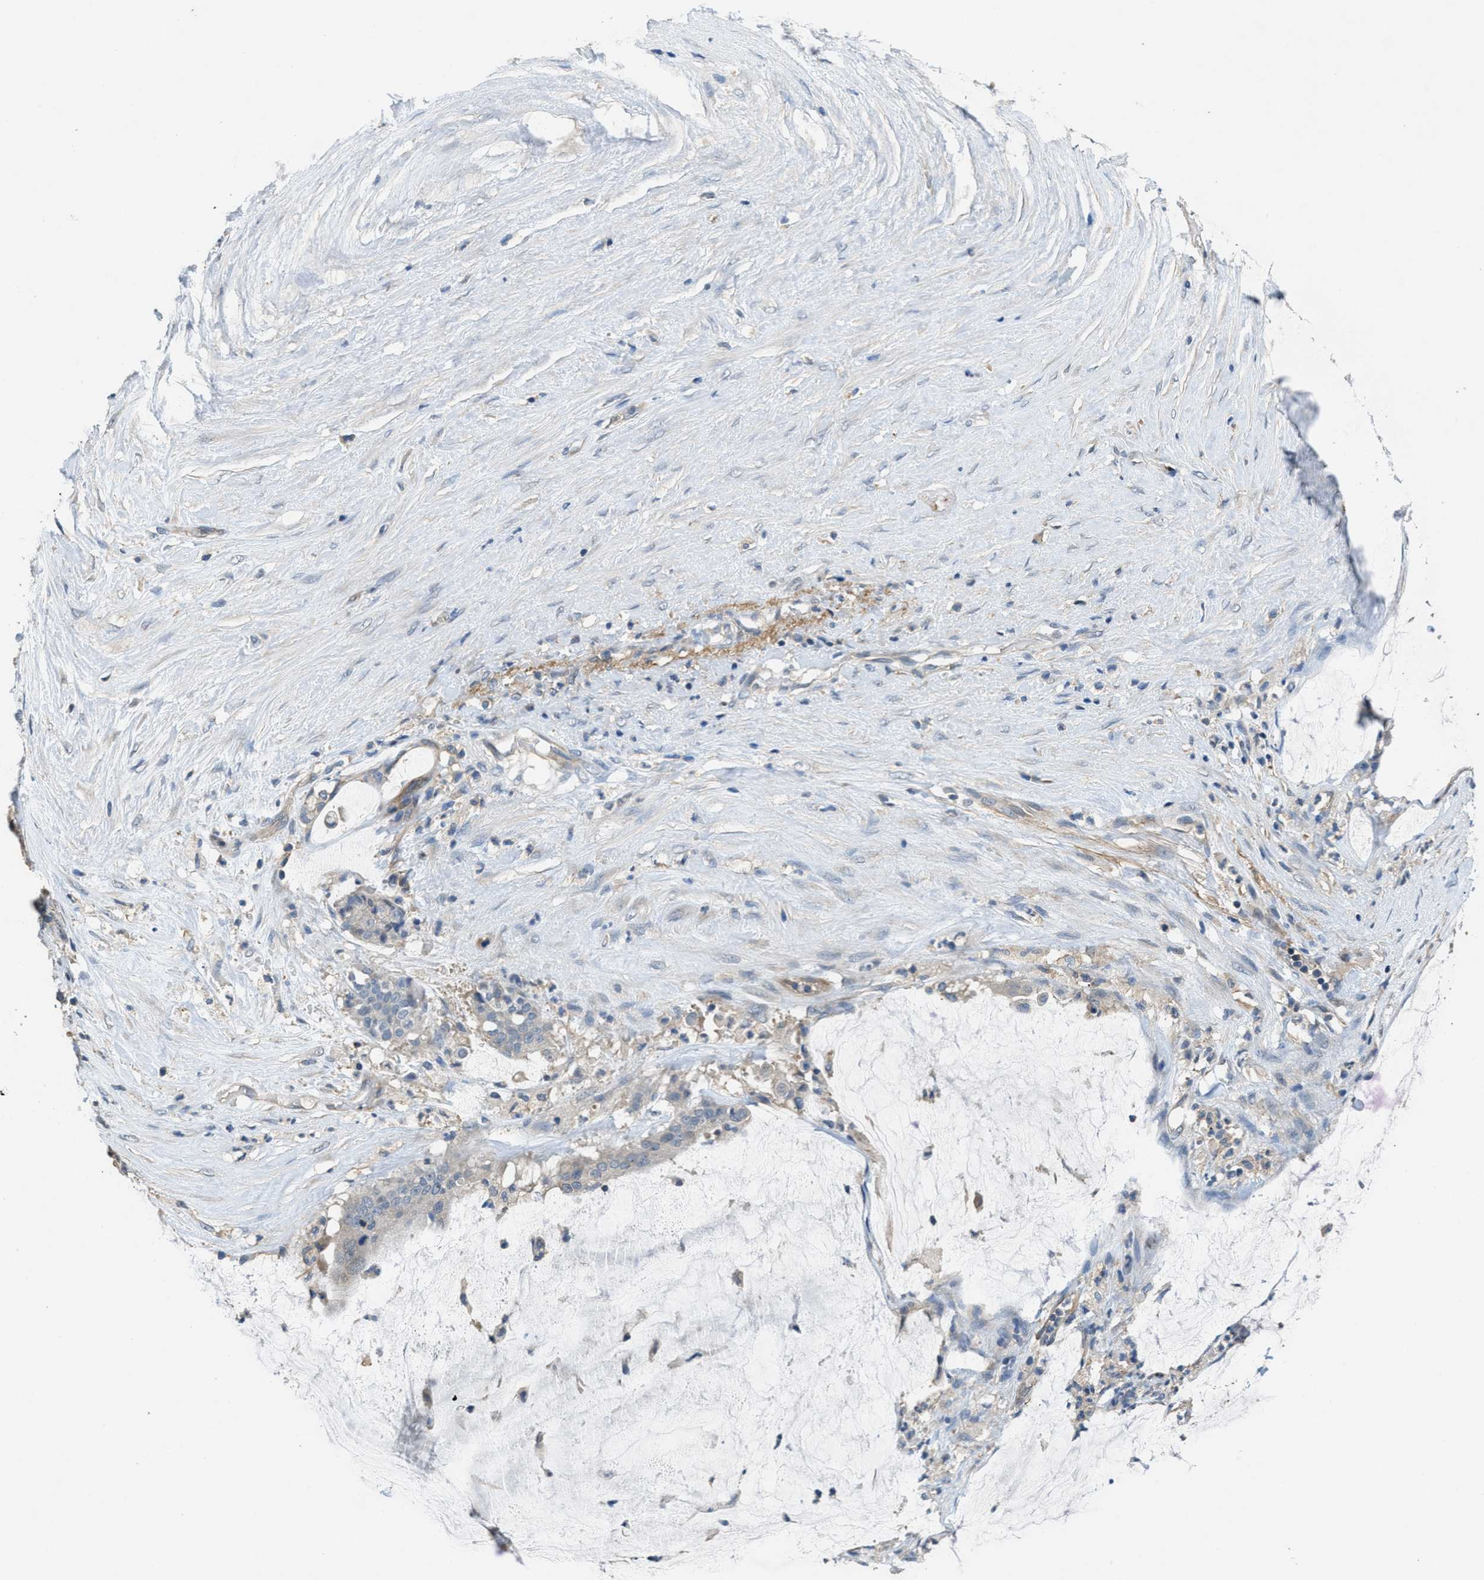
{"staining": {"intensity": "weak", "quantity": "<25%", "location": "cytoplasmic/membranous"}, "tissue": "pancreatic cancer", "cell_type": "Tumor cells", "image_type": "cancer", "snomed": [{"axis": "morphology", "description": "Adenocarcinoma, NOS"}, {"axis": "topography", "description": "Pancreas"}], "caption": "Immunohistochemical staining of pancreatic cancer demonstrates no significant positivity in tumor cells.", "gene": "DGKE", "patient": {"sex": "male", "age": 41}}